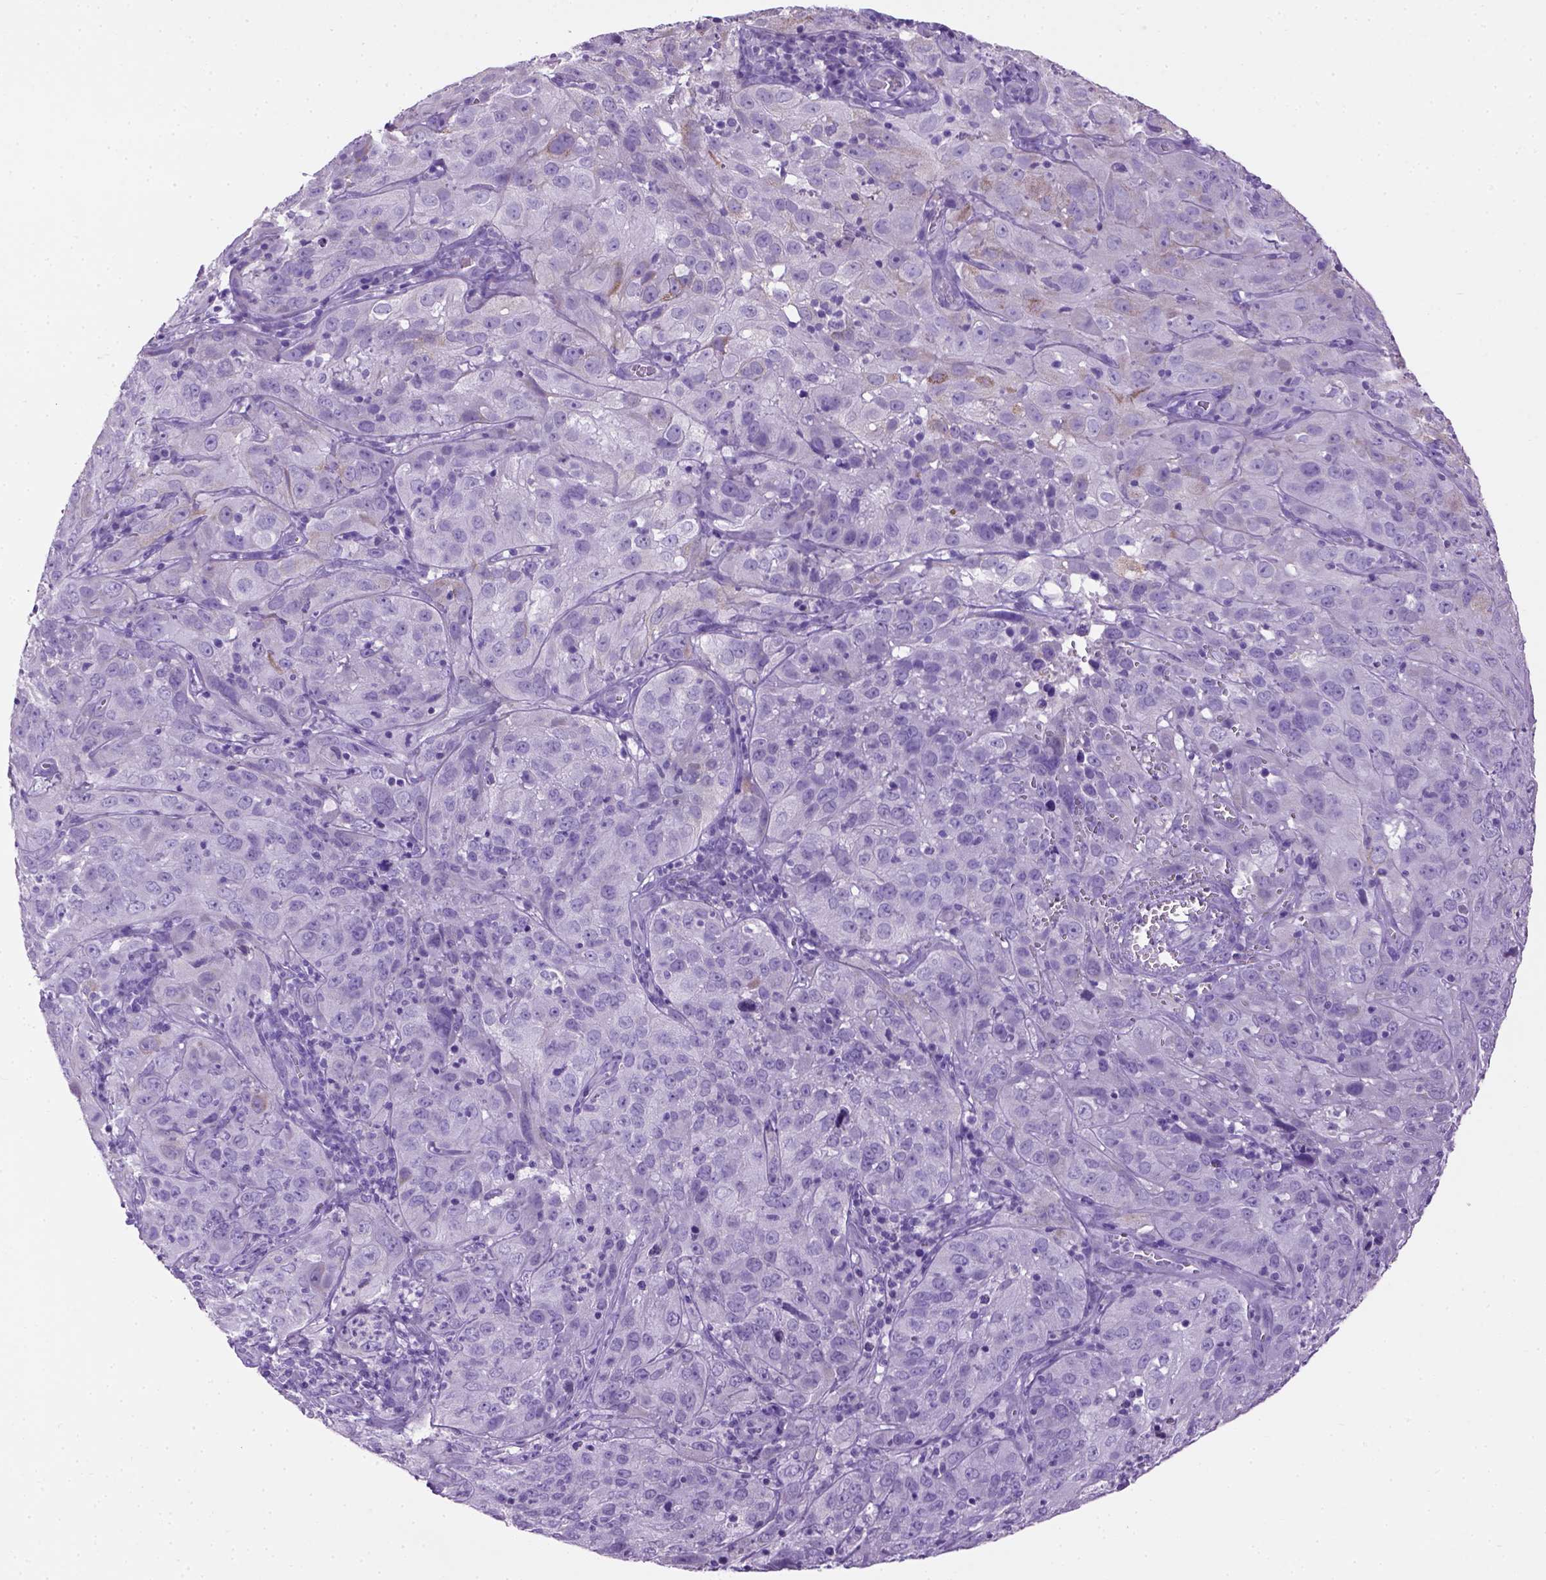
{"staining": {"intensity": "negative", "quantity": "none", "location": "none"}, "tissue": "cervical cancer", "cell_type": "Tumor cells", "image_type": "cancer", "snomed": [{"axis": "morphology", "description": "Squamous cell carcinoma, NOS"}, {"axis": "topography", "description": "Cervix"}], "caption": "Immunohistochemistry micrograph of neoplastic tissue: cervical cancer stained with DAB displays no significant protein expression in tumor cells.", "gene": "CYP24A1", "patient": {"sex": "female", "age": 32}}